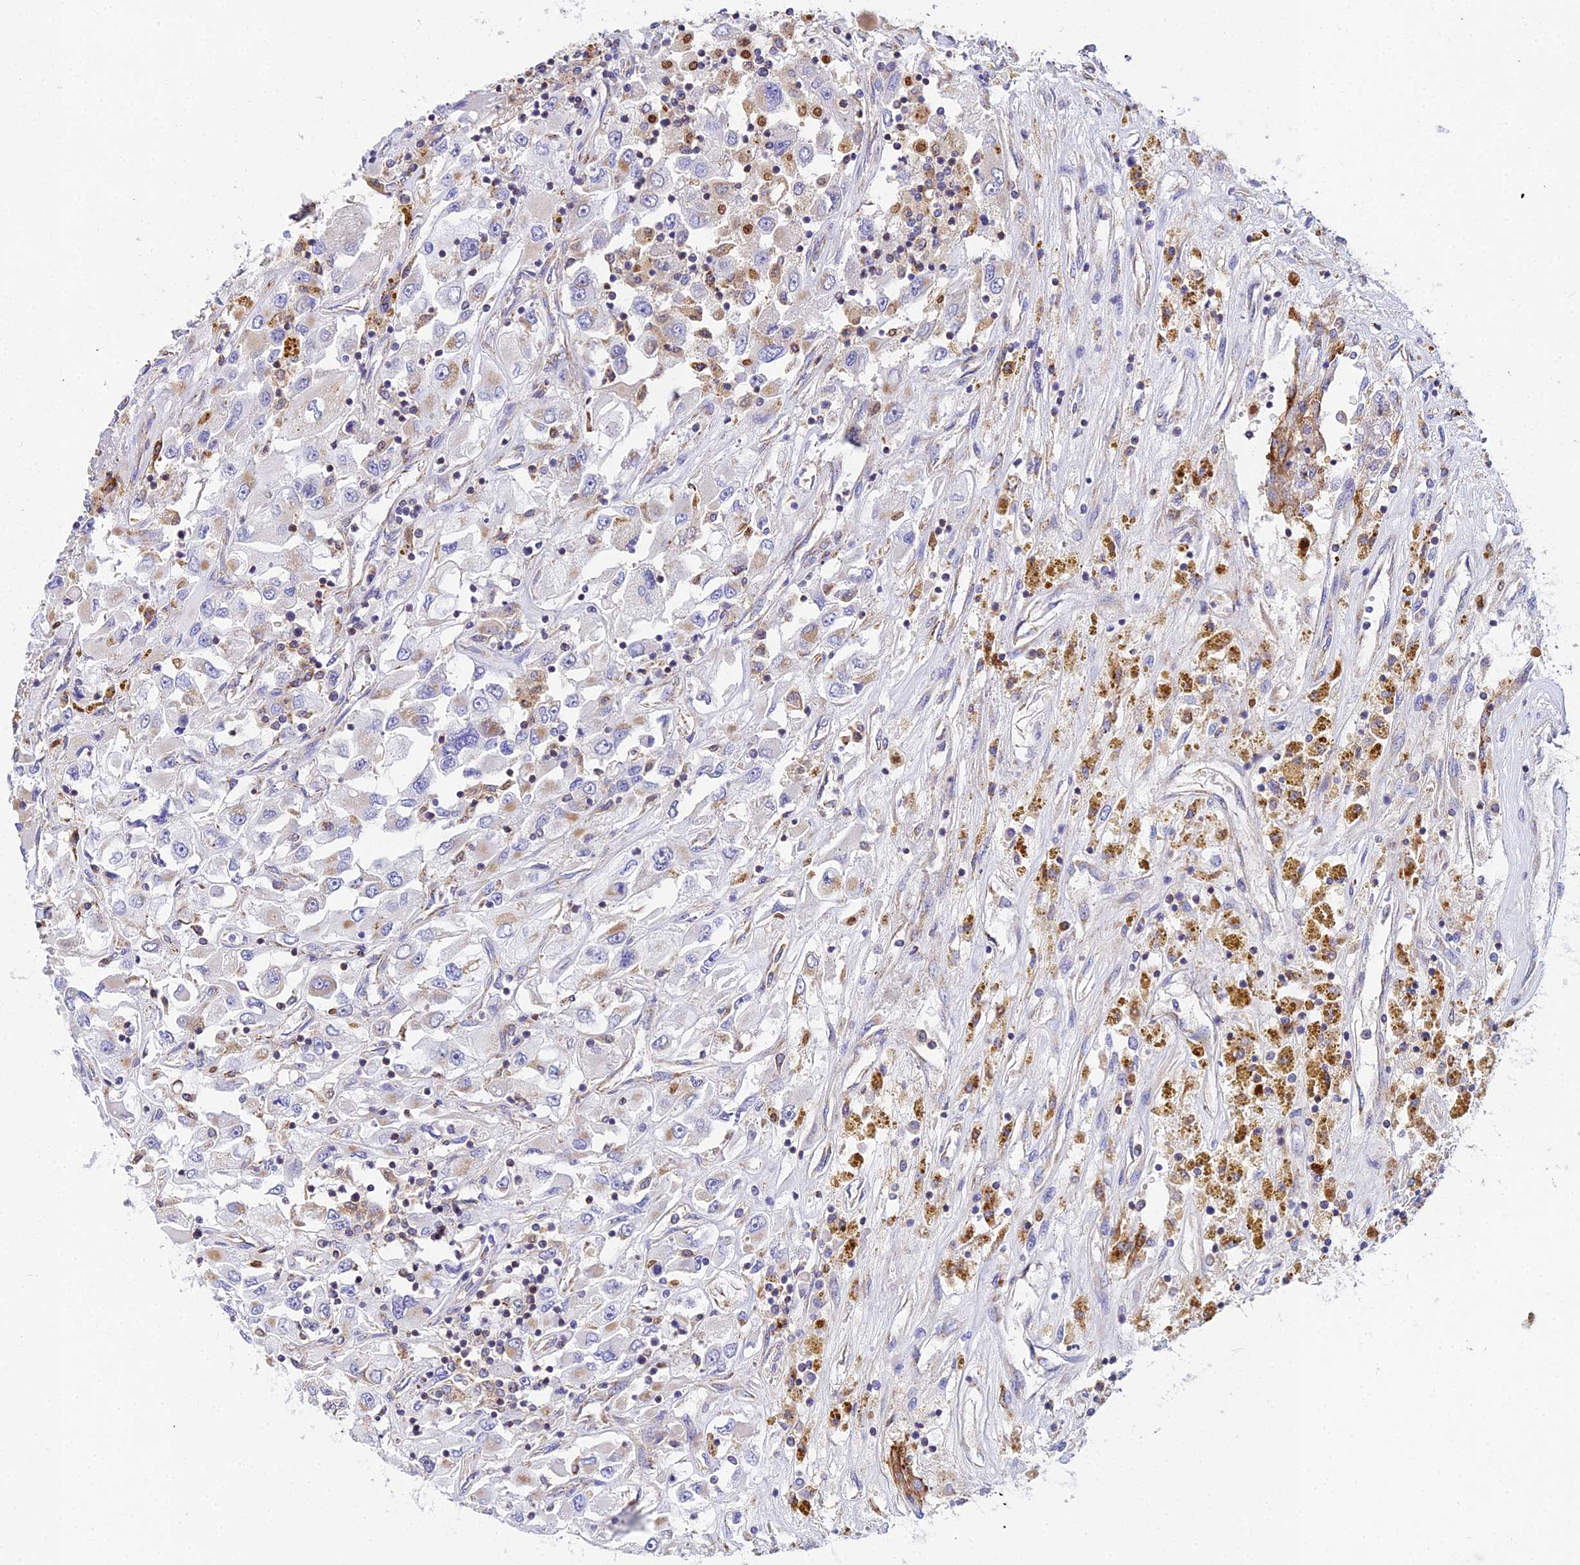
{"staining": {"intensity": "weak", "quantity": "25%-75%", "location": "cytoplasmic/membranous"}, "tissue": "renal cancer", "cell_type": "Tumor cells", "image_type": "cancer", "snomed": [{"axis": "morphology", "description": "Adenocarcinoma, NOS"}, {"axis": "topography", "description": "Kidney"}], "caption": "Immunohistochemical staining of renal adenocarcinoma demonstrates low levels of weak cytoplasmic/membranous protein positivity in about 25%-75% of tumor cells.", "gene": "NIPSNAP3A", "patient": {"sex": "female", "age": 52}}